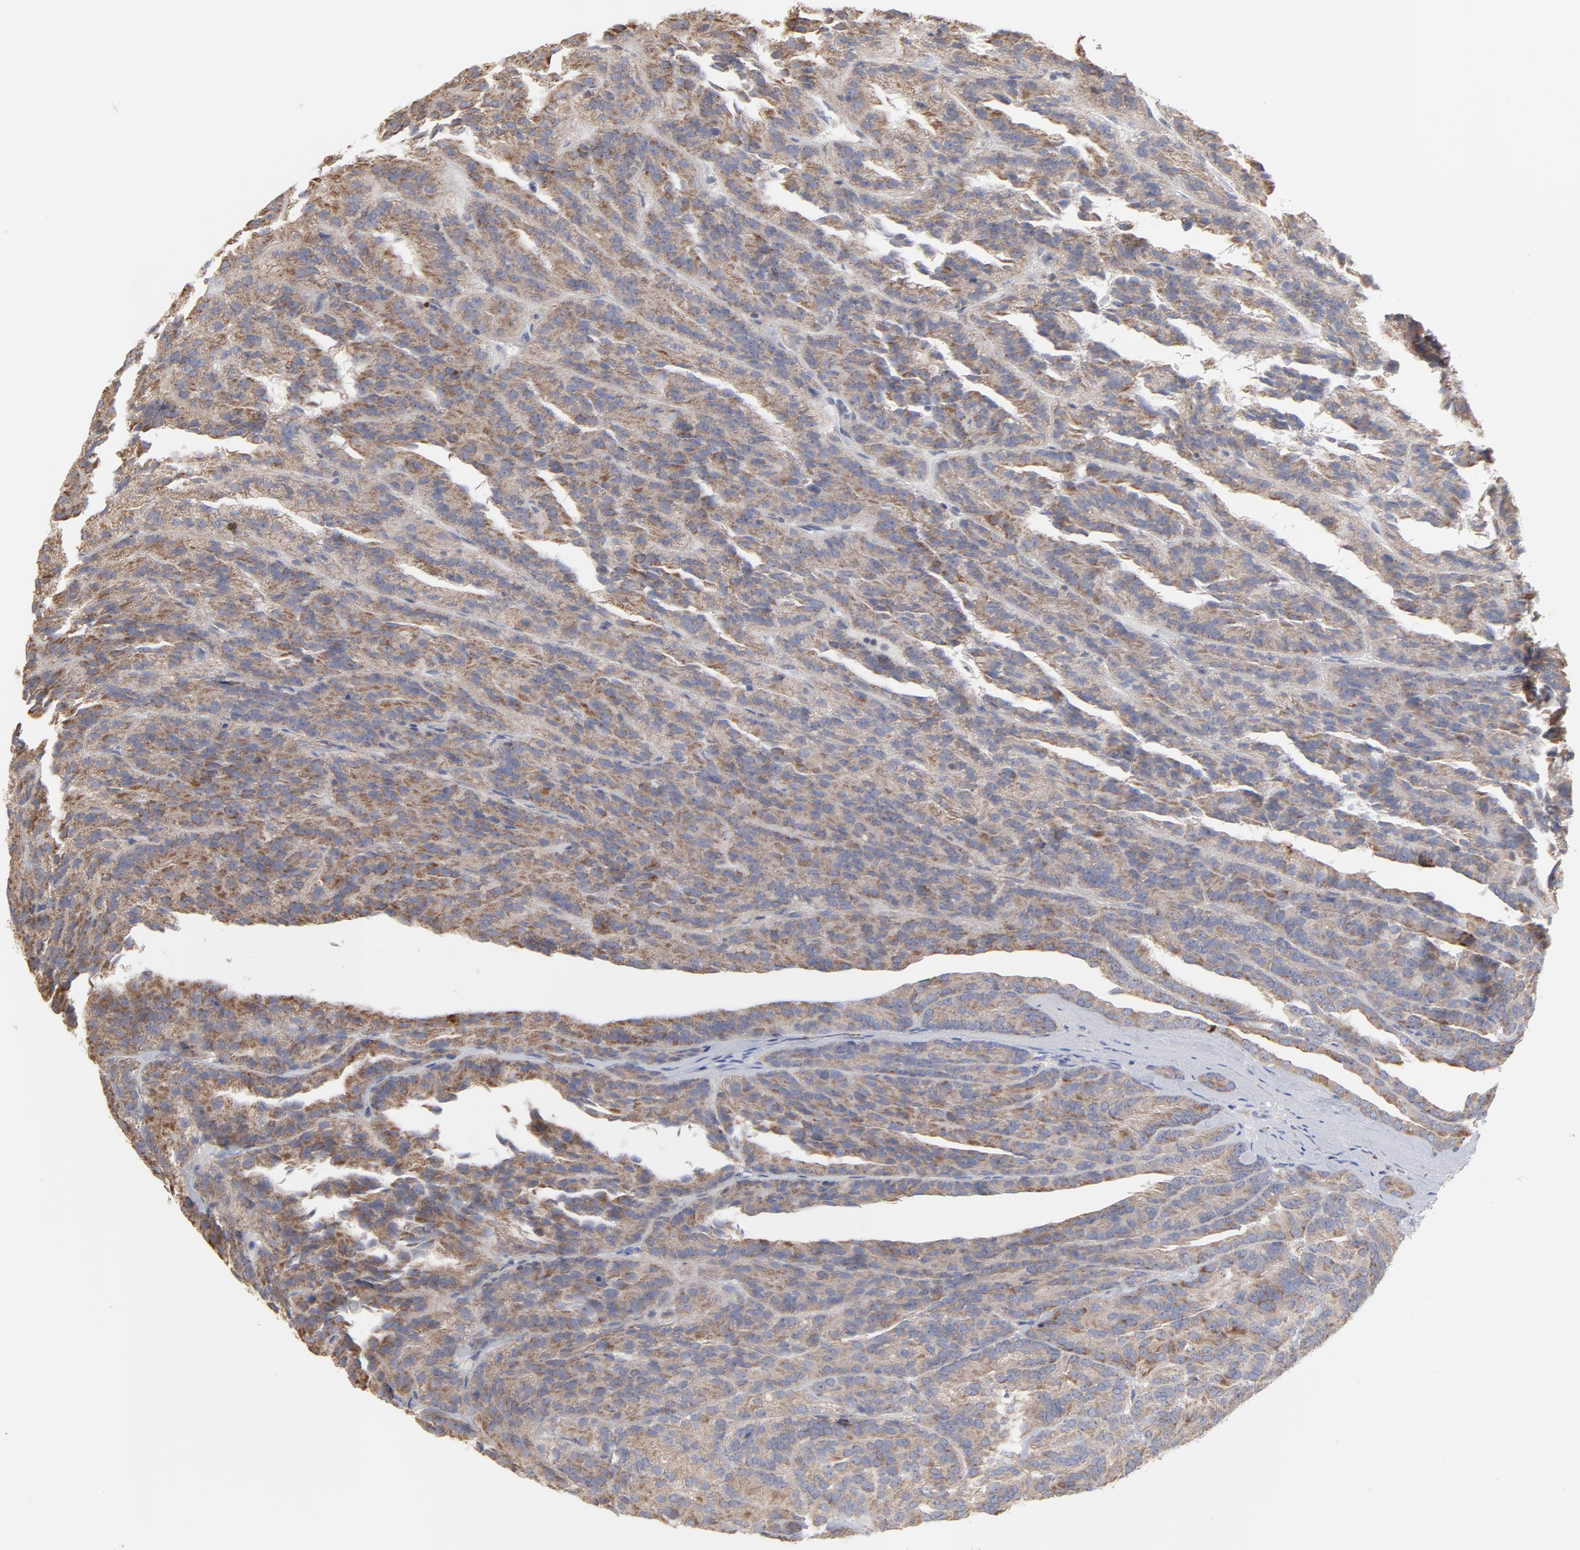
{"staining": {"intensity": "weak", "quantity": ">75%", "location": "cytoplasmic/membranous"}, "tissue": "renal cancer", "cell_type": "Tumor cells", "image_type": "cancer", "snomed": [{"axis": "morphology", "description": "Adenocarcinoma, NOS"}, {"axis": "topography", "description": "Kidney"}], "caption": "The micrograph exhibits immunohistochemical staining of adenocarcinoma (renal). There is weak cytoplasmic/membranous expression is identified in approximately >75% of tumor cells.", "gene": "PPFIBP2", "patient": {"sex": "male", "age": 46}}